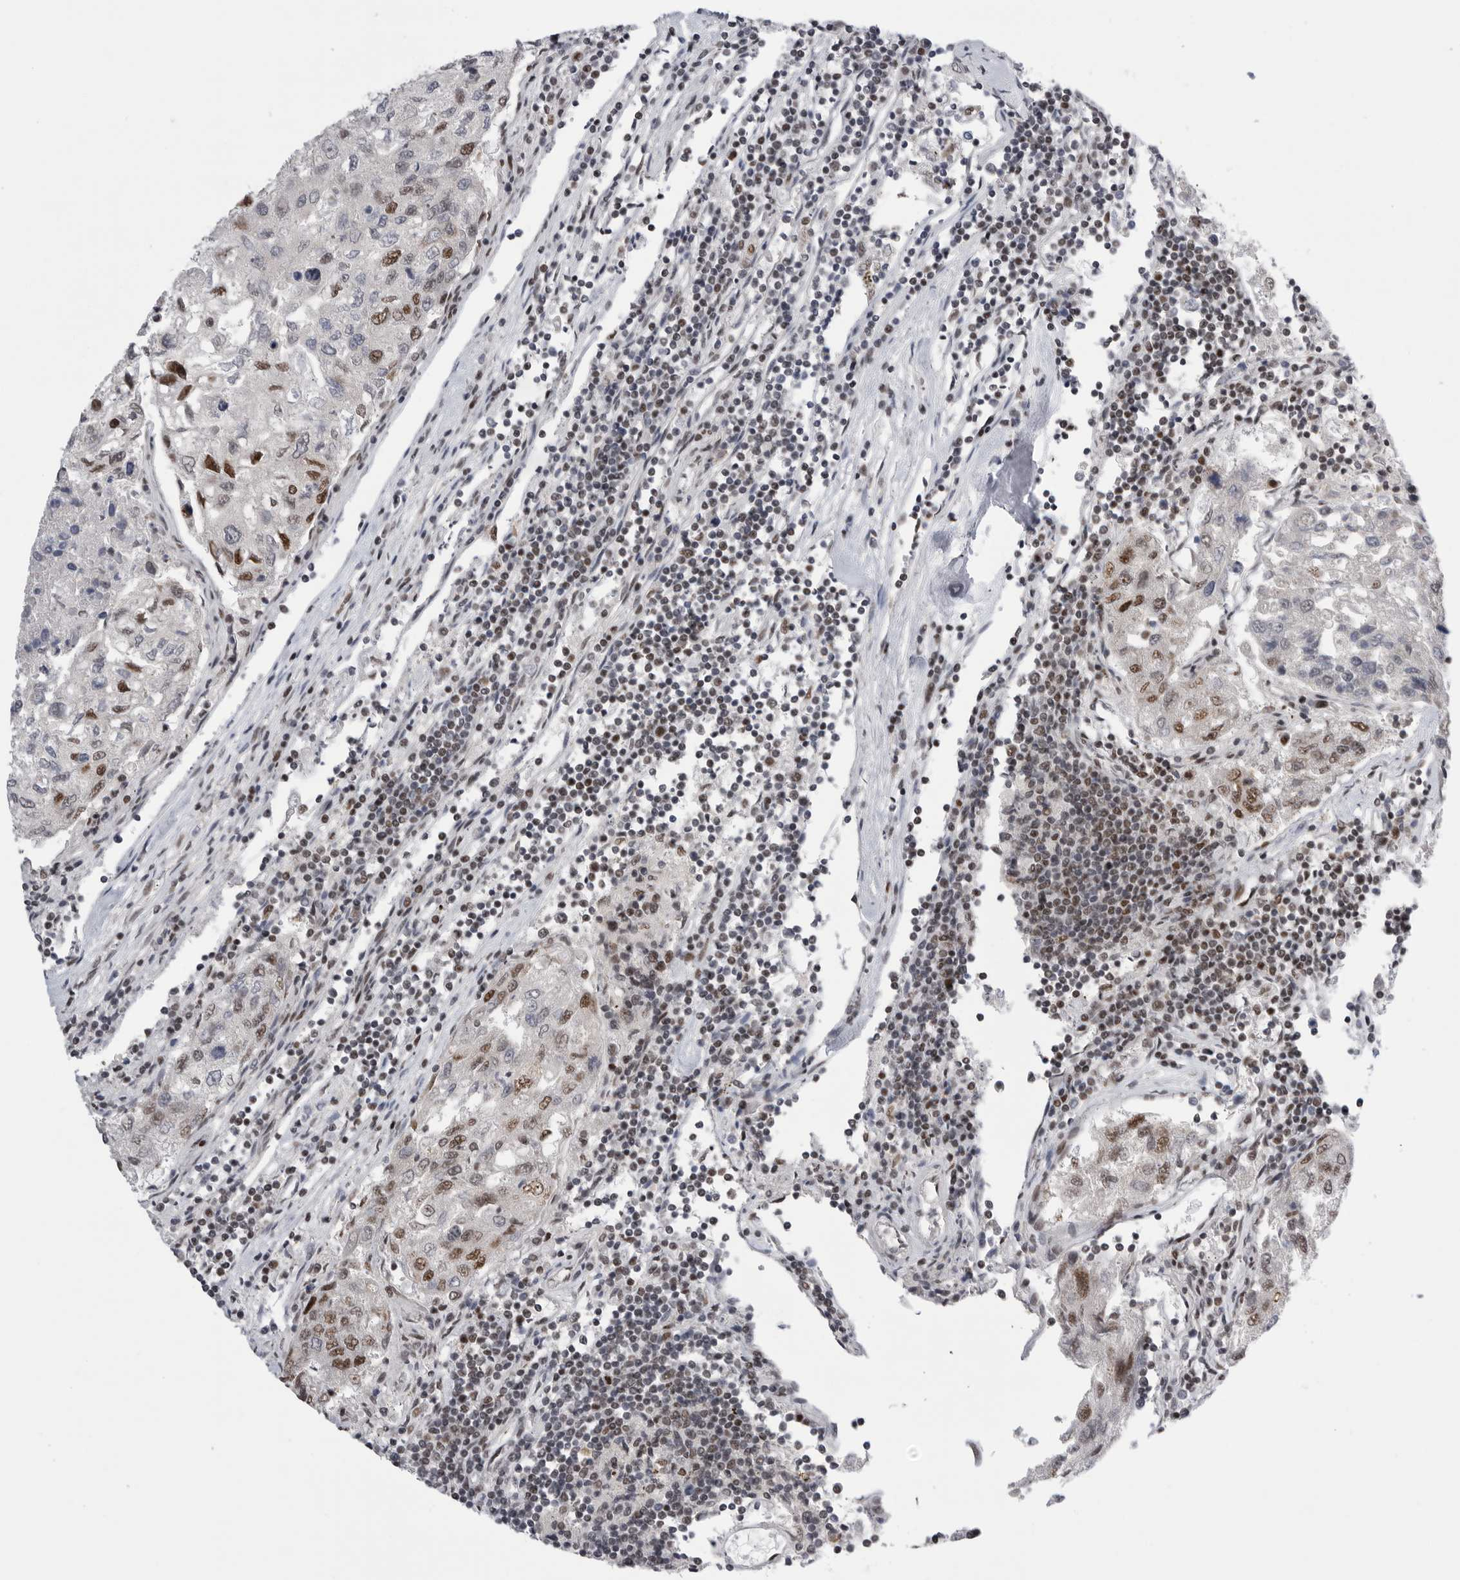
{"staining": {"intensity": "moderate", "quantity": ">75%", "location": "nuclear"}, "tissue": "urothelial cancer", "cell_type": "Tumor cells", "image_type": "cancer", "snomed": [{"axis": "morphology", "description": "Urothelial carcinoma, High grade"}, {"axis": "topography", "description": "Lymph node"}, {"axis": "topography", "description": "Urinary bladder"}], "caption": "This is an image of immunohistochemistry (IHC) staining of high-grade urothelial carcinoma, which shows moderate expression in the nuclear of tumor cells.", "gene": "POU5F1", "patient": {"sex": "male", "age": 51}}